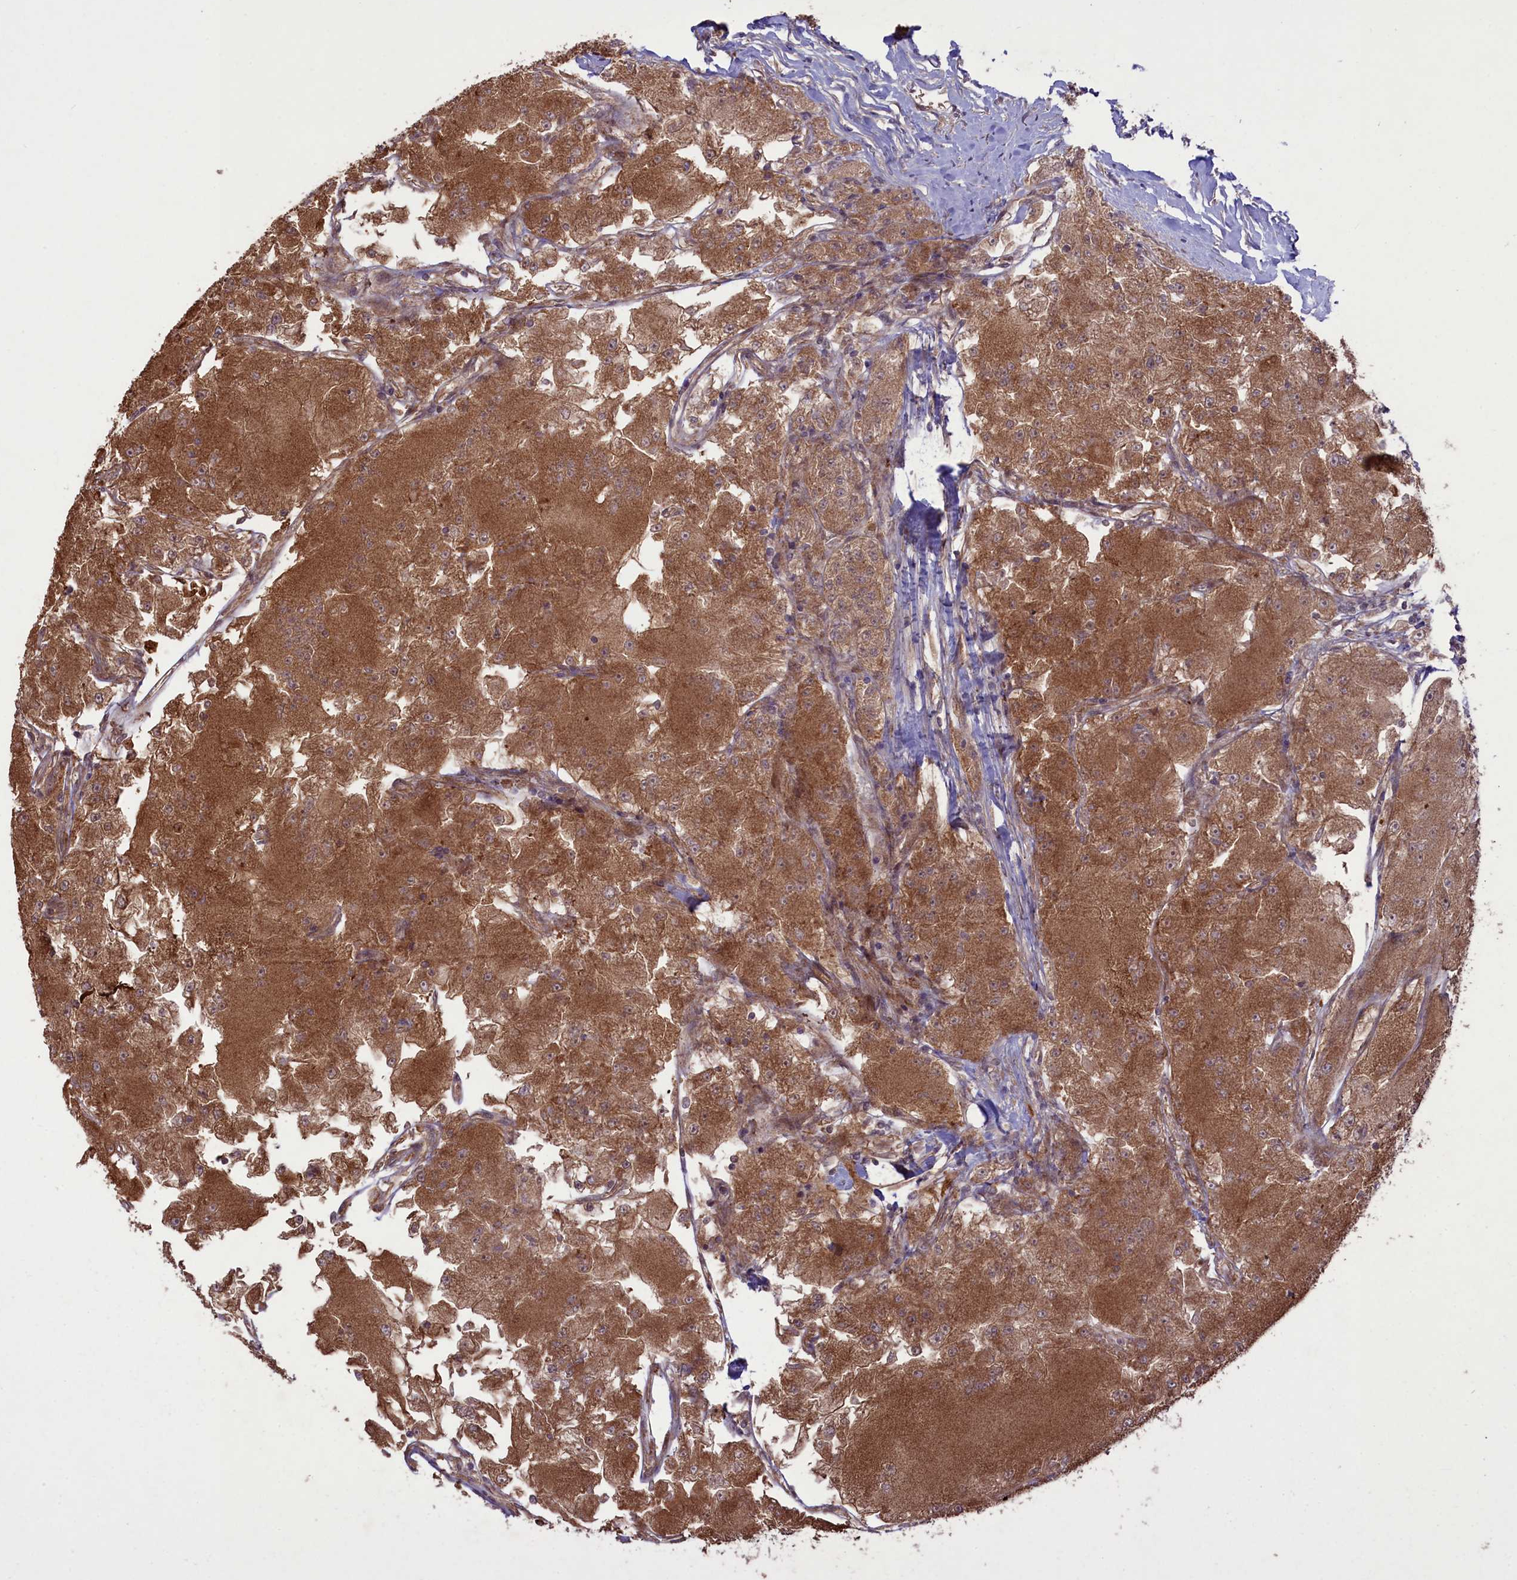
{"staining": {"intensity": "moderate", "quantity": ">75%", "location": "cytoplasmic/membranous"}, "tissue": "renal cancer", "cell_type": "Tumor cells", "image_type": "cancer", "snomed": [{"axis": "morphology", "description": "Adenocarcinoma, NOS"}, {"axis": "topography", "description": "Kidney"}], "caption": "Protein staining shows moderate cytoplasmic/membranous staining in approximately >75% of tumor cells in renal cancer (adenocarcinoma).", "gene": "CCDC125", "patient": {"sex": "female", "age": 72}}